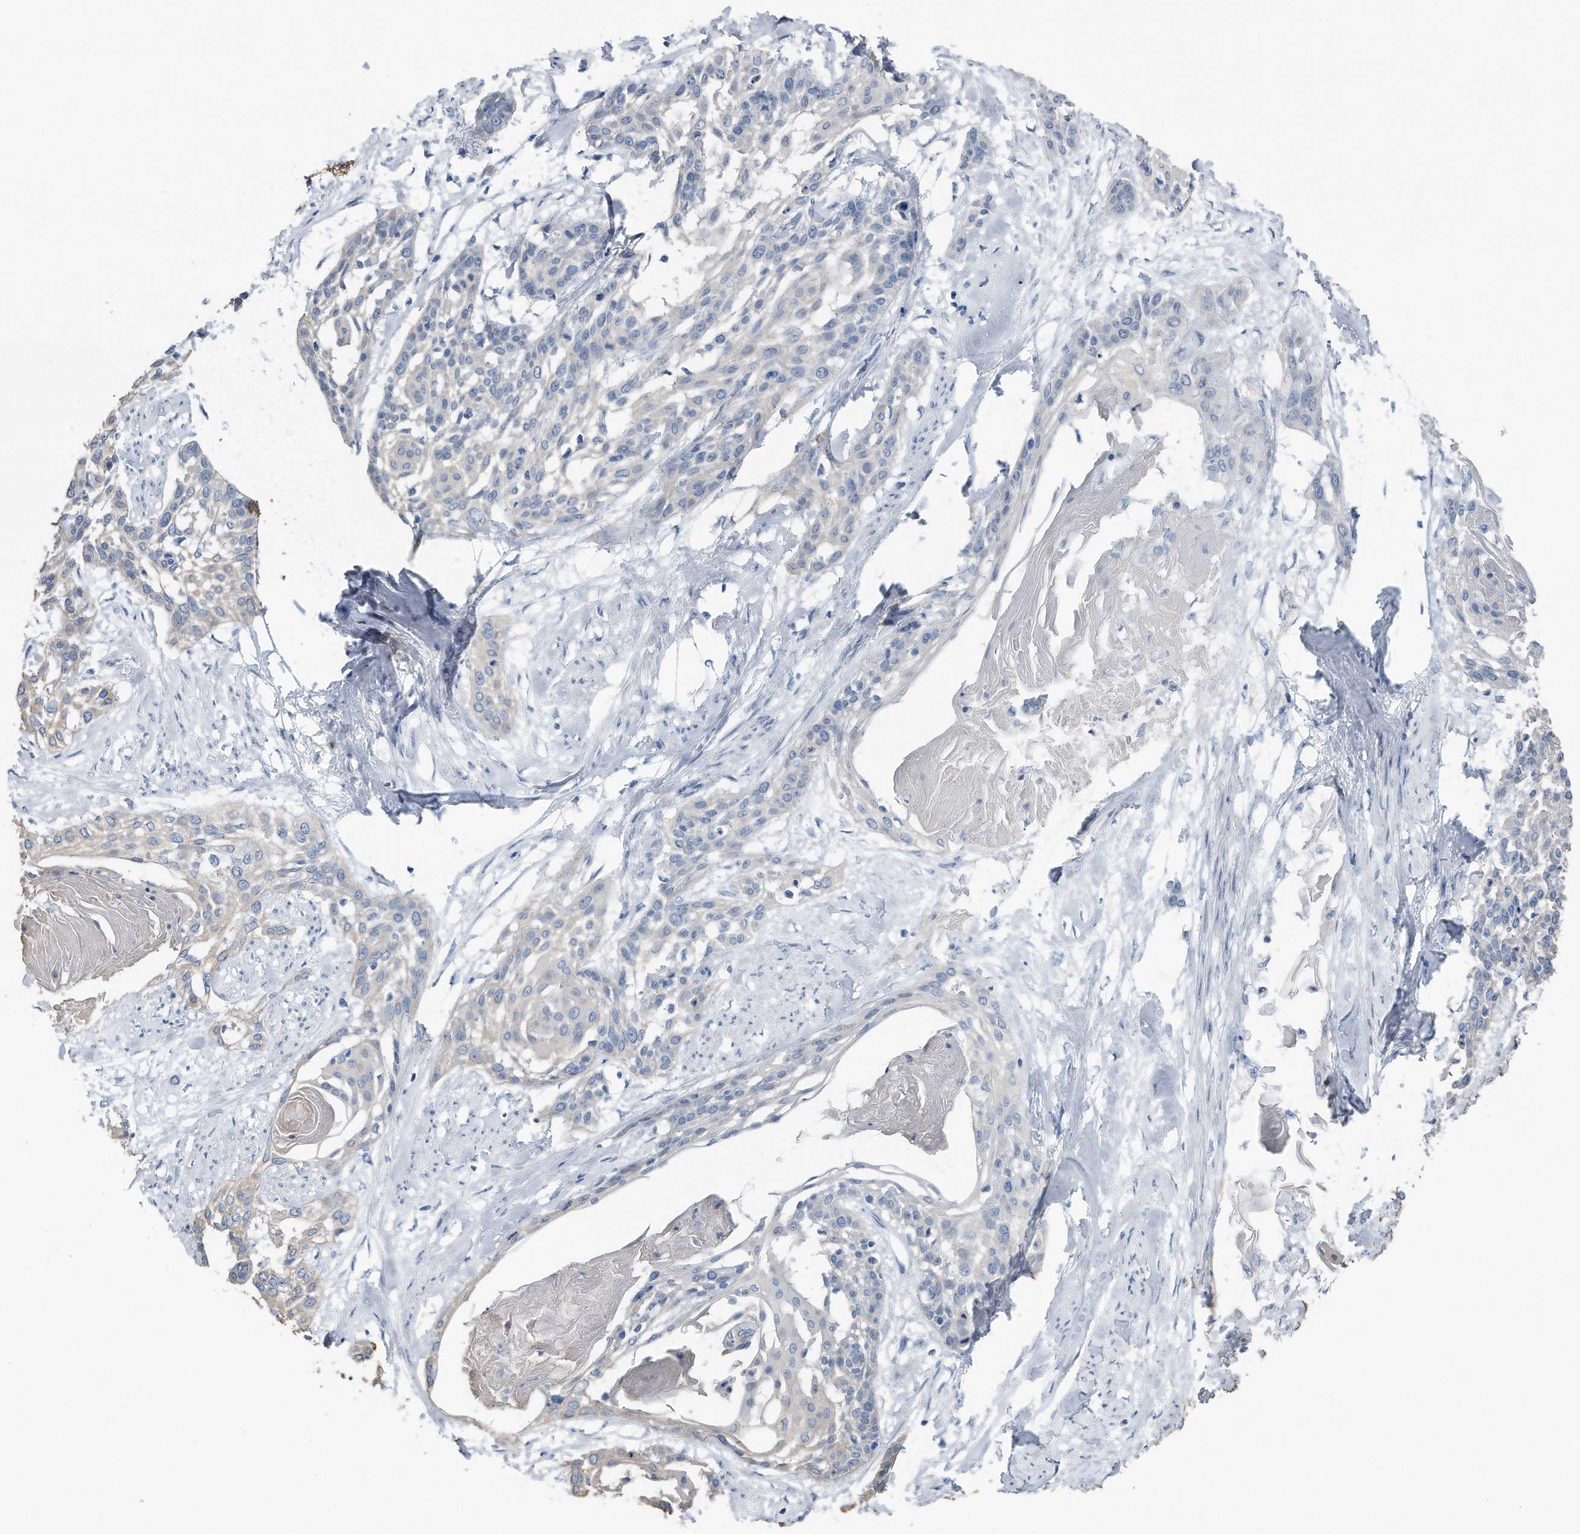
{"staining": {"intensity": "negative", "quantity": "none", "location": "none"}, "tissue": "cervical cancer", "cell_type": "Tumor cells", "image_type": "cancer", "snomed": [{"axis": "morphology", "description": "Squamous cell carcinoma, NOS"}, {"axis": "topography", "description": "Cervix"}], "caption": "Squamous cell carcinoma (cervical) stained for a protein using immunohistochemistry (IHC) shows no expression tumor cells.", "gene": "YRDC", "patient": {"sex": "female", "age": 57}}